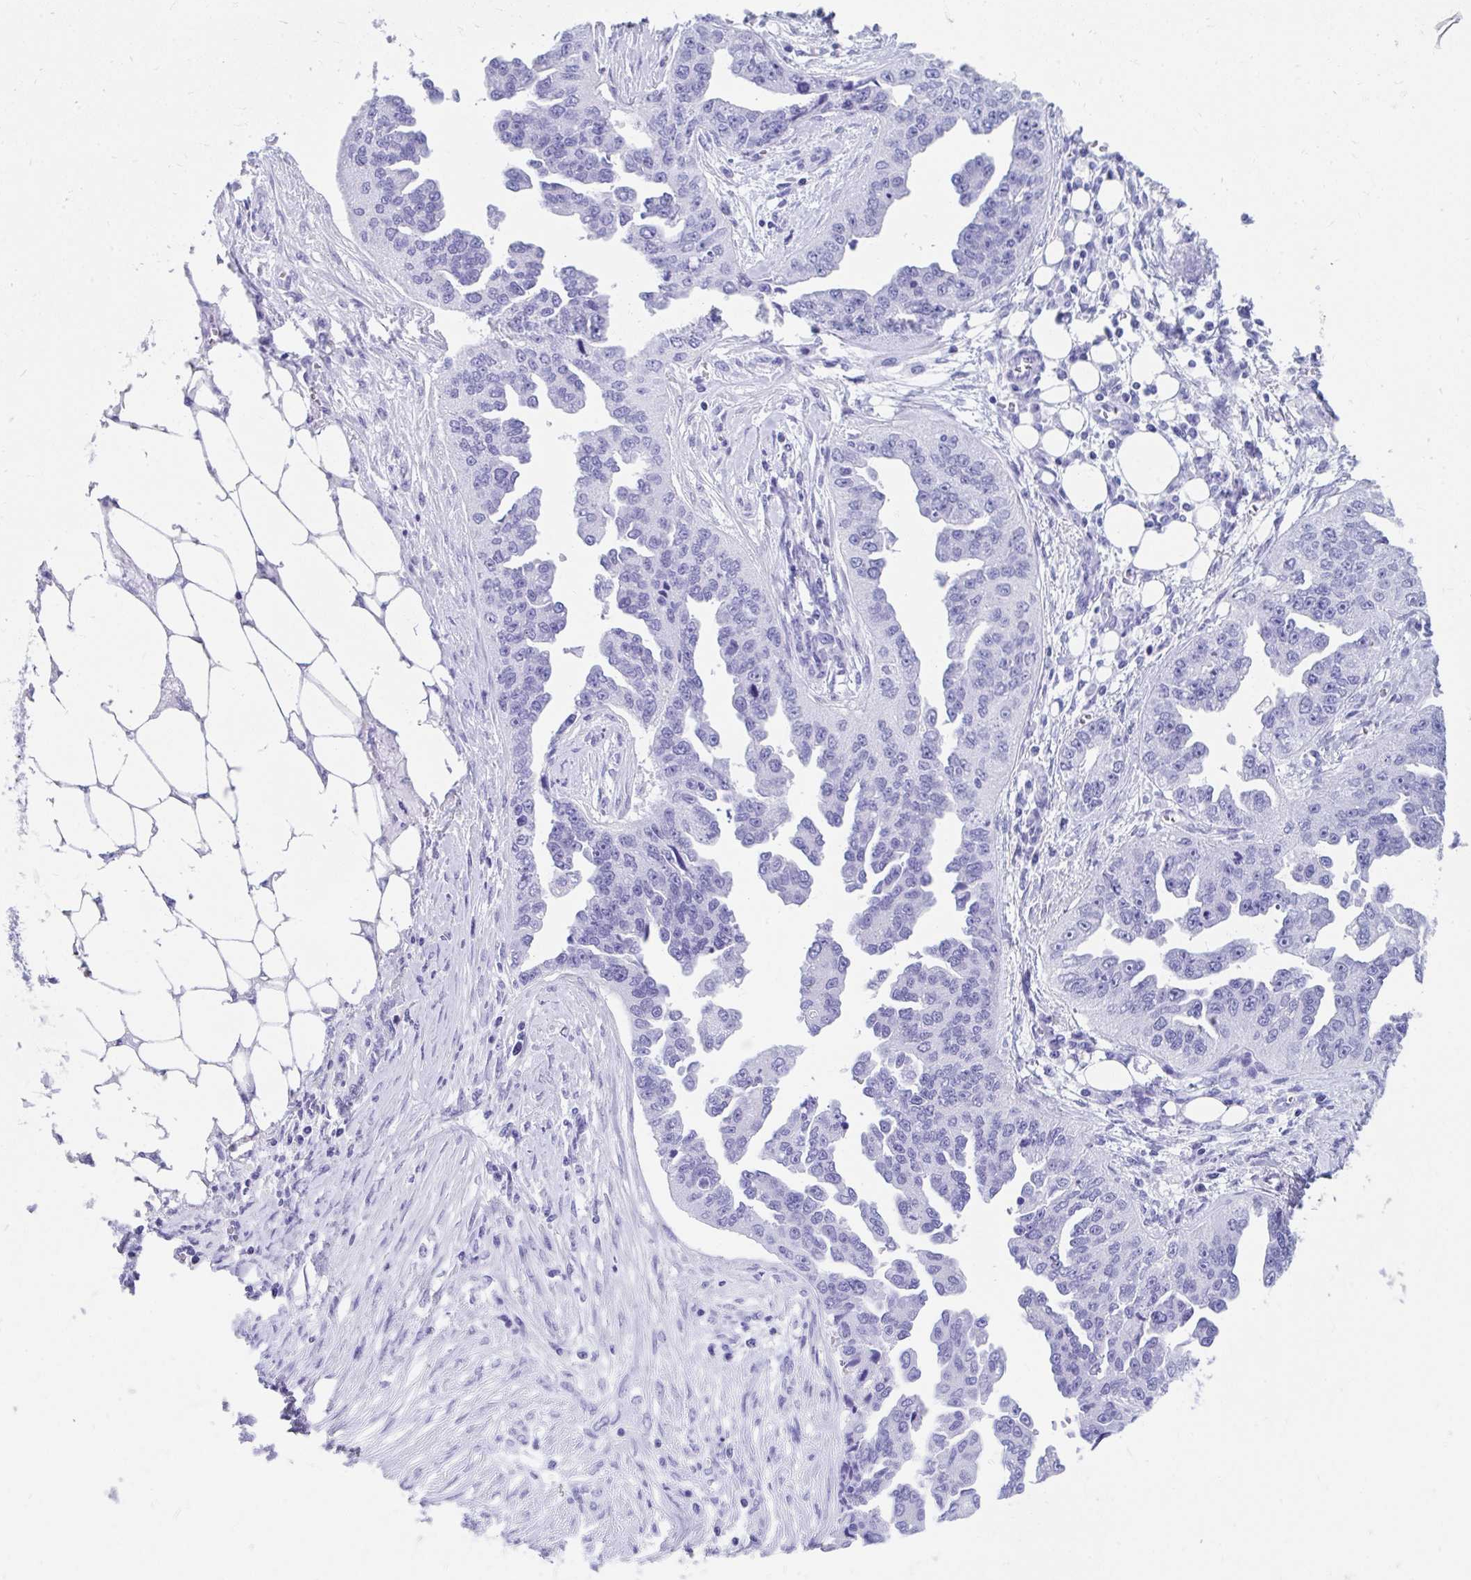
{"staining": {"intensity": "negative", "quantity": "none", "location": "none"}, "tissue": "ovarian cancer", "cell_type": "Tumor cells", "image_type": "cancer", "snomed": [{"axis": "morphology", "description": "Cystadenocarcinoma, serous, NOS"}, {"axis": "topography", "description": "Ovary"}], "caption": "Tumor cells are negative for protein expression in human serous cystadenocarcinoma (ovarian). (Stains: DAB IHC with hematoxylin counter stain, Microscopy: brightfield microscopy at high magnification).", "gene": "HGD", "patient": {"sex": "female", "age": 75}}